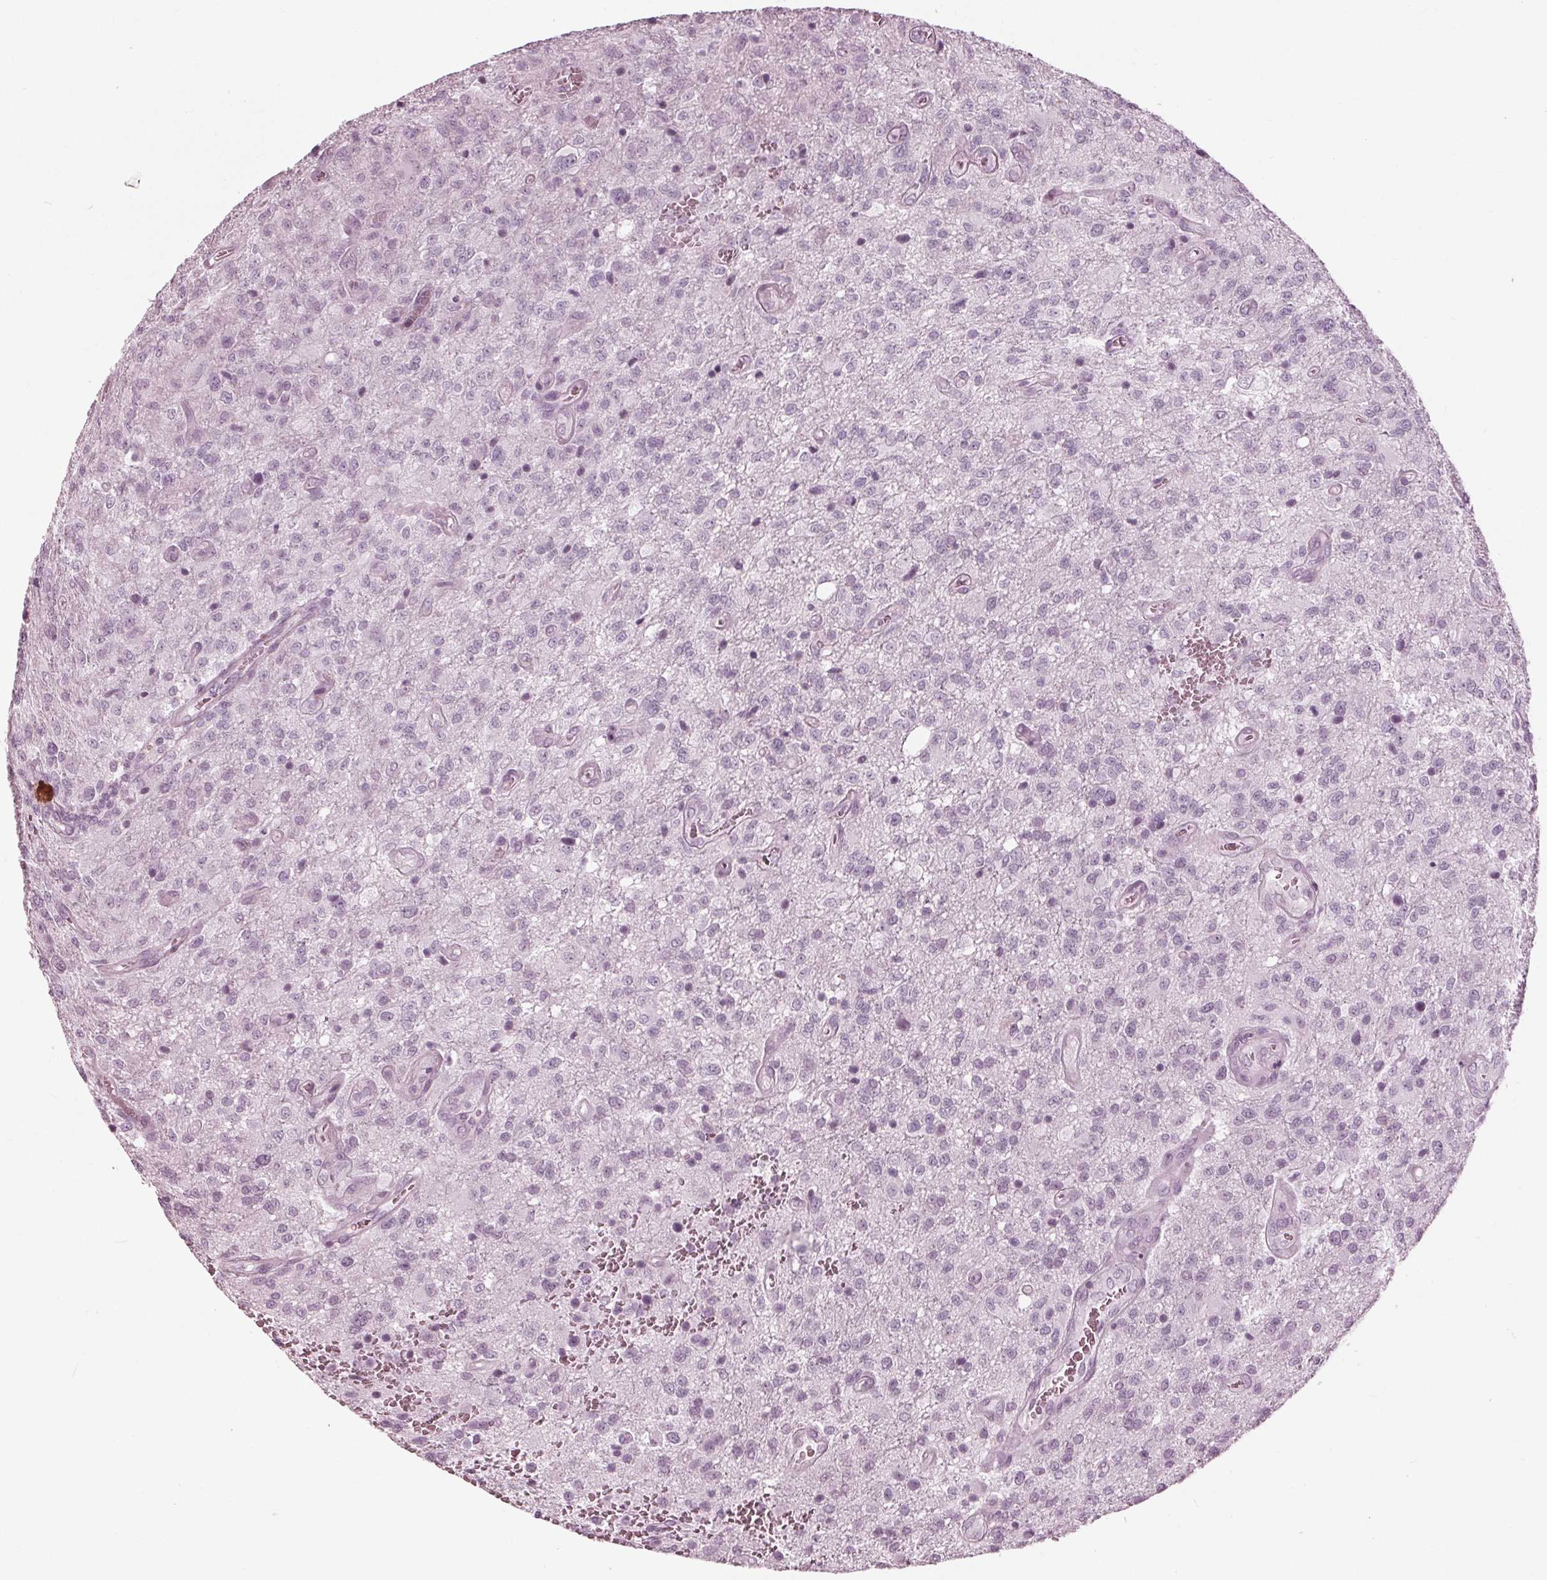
{"staining": {"intensity": "negative", "quantity": "none", "location": "none"}, "tissue": "glioma", "cell_type": "Tumor cells", "image_type": "cancer", "snomed": [{"axis": "morphology", "description": "Glioma, malignant, Low grade"}, {"axis": "topography", "description": "Brain"}], "caption": "IHC micrograph of neoplastic tissue: human glioma stained with DAB demonstrates no significant protein staining in tumor cells.", "gene": "KRT28", "patient": {"sex": "male", "age": 66}}